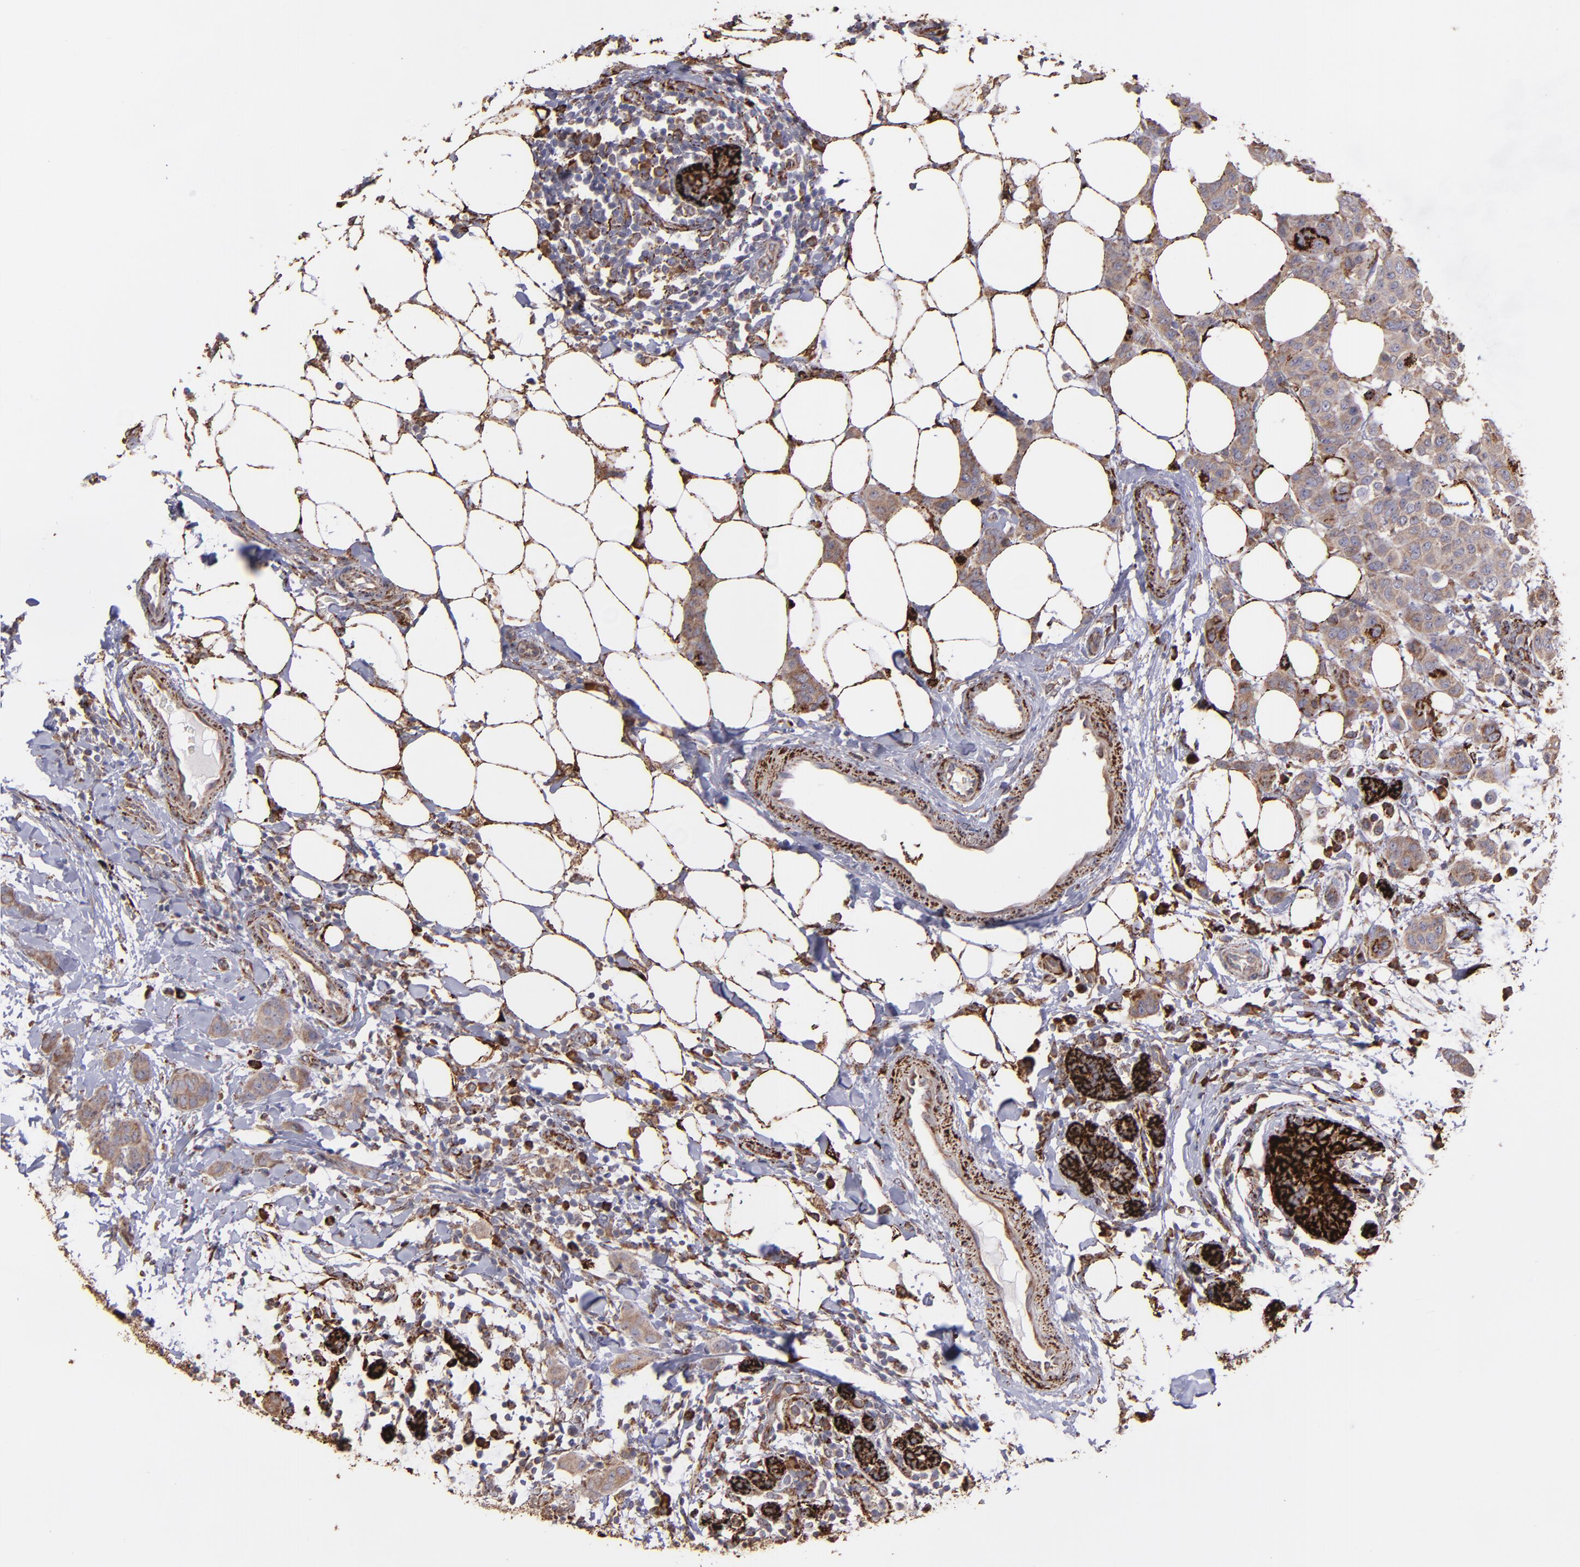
{"staining": {"intensity": "strong", "quantity": ">75%", "location": "cytoplasmic/membranous"}, "tissue": "breast cancer", "cell_type": "Tumor cells", "image_type": "cancer", "snomed": [{"axis": "morphology", "description": "Duct carcinoma"}, {"axis": "topography", "description": "Breast"}], "caption": "Brown immunohistochemical staining in breast intraductal carcinoma exhibits strong cytoplasmic/membranous expression in about >75% of tumor cells. (IHC, brightfield microscopy, high magnification).", "gene": "MAOB", "patient": {"sex": "female", "age": 40}}